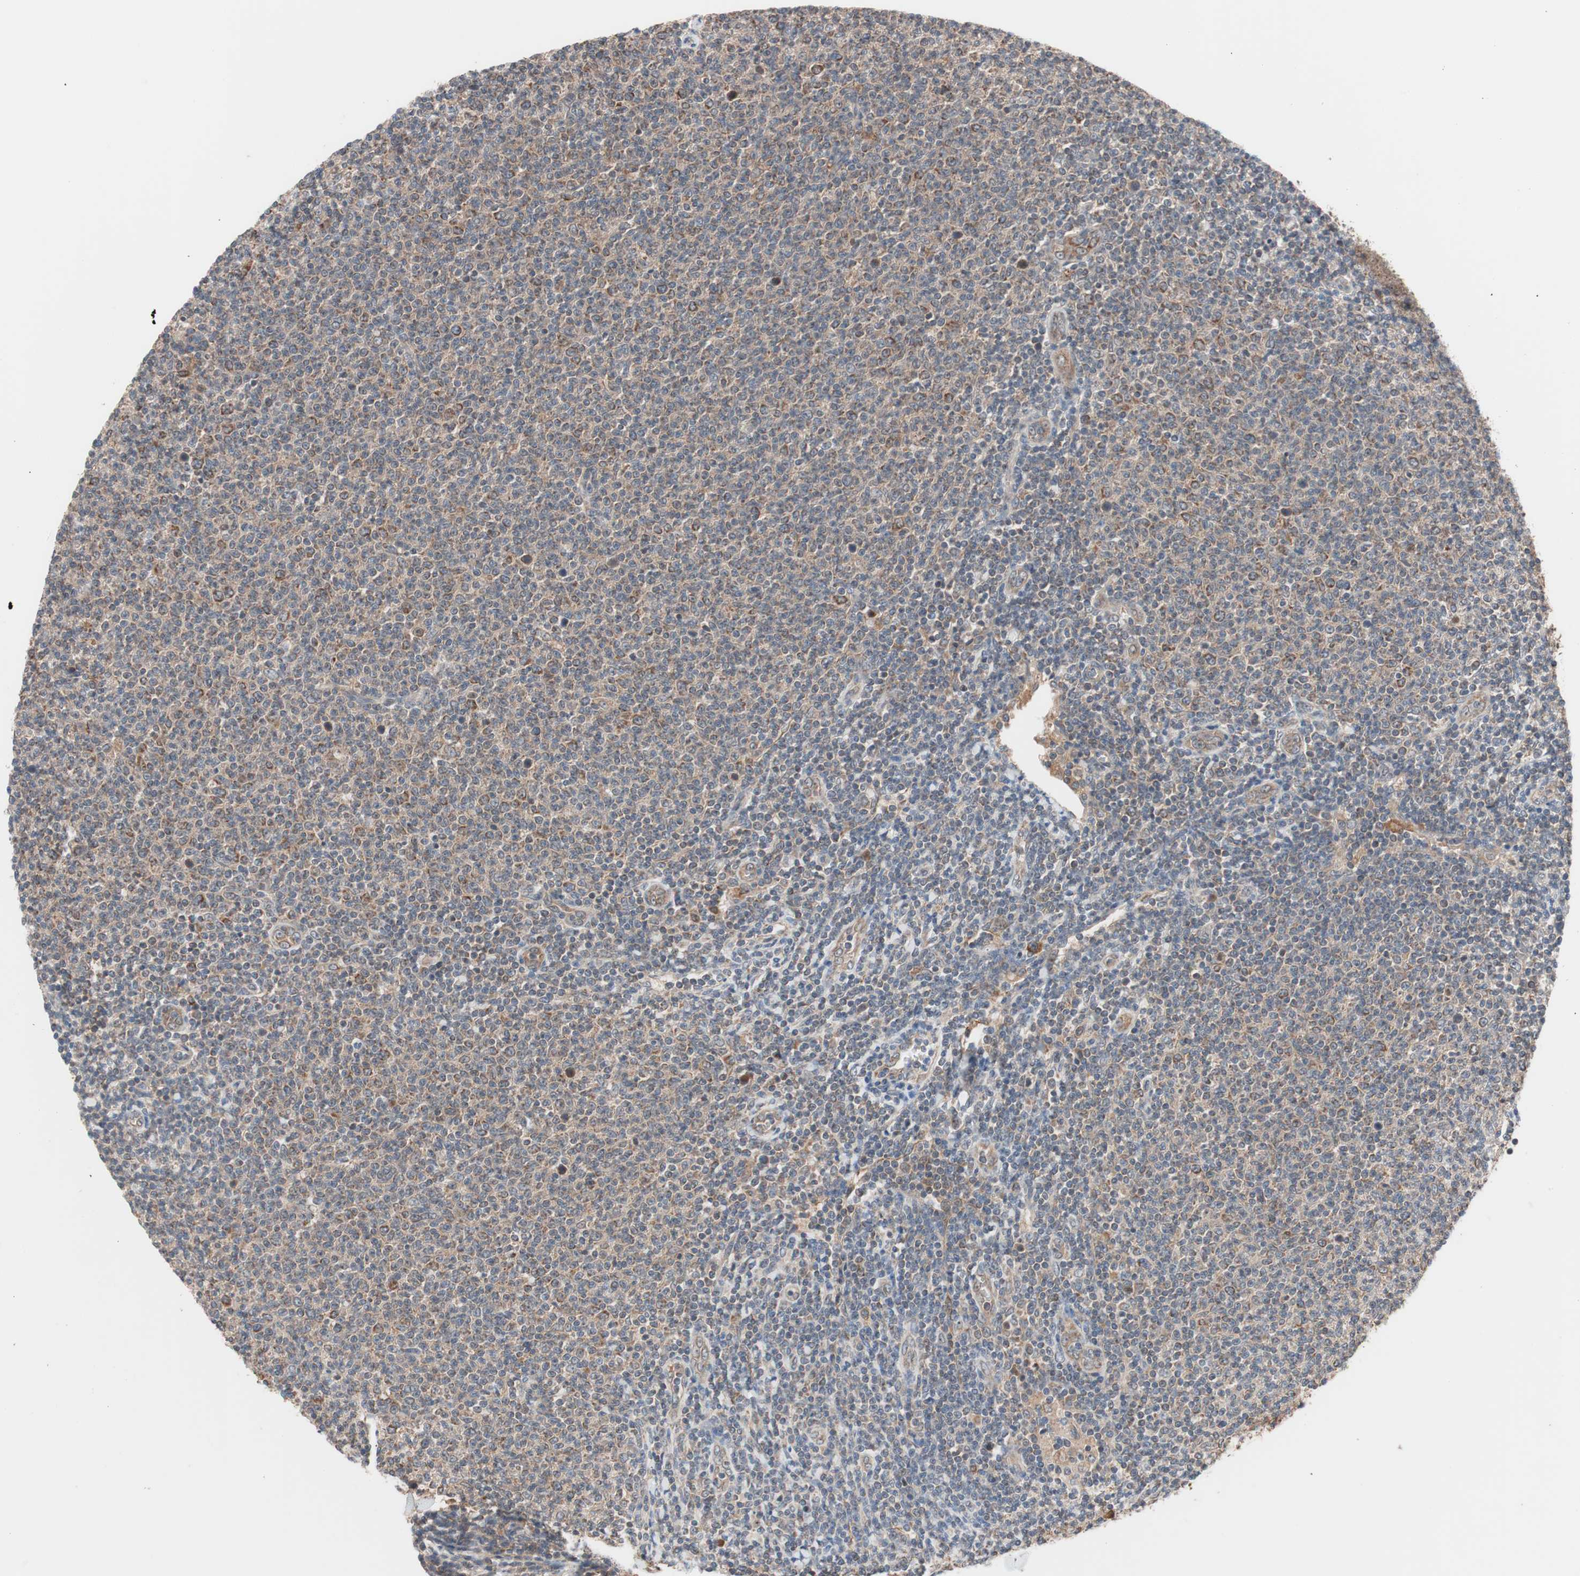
{"staining": {"intensity": "moderate", "quantity": ">75%", "location": "cytoplasmic/membranous"}, "tissue": "lymphoma", "cell_type": "Tumor cells", "image_type": "cancer", "snomed": [{"axis": "morphology", "description": "Malignant lymphoma, non-Hodgkin's type, Low grade"}, {"axis": "topography", "description": "Lymph node"}], "caption": "Immunohistochemistry (IHC) of lymphoma demonstrates medium levels of moderate cytoplasmic/membranous positivity in about >75% of tumor cells.", "gene": "HMBS", "patient": {"sex": "male", "age": 66}}